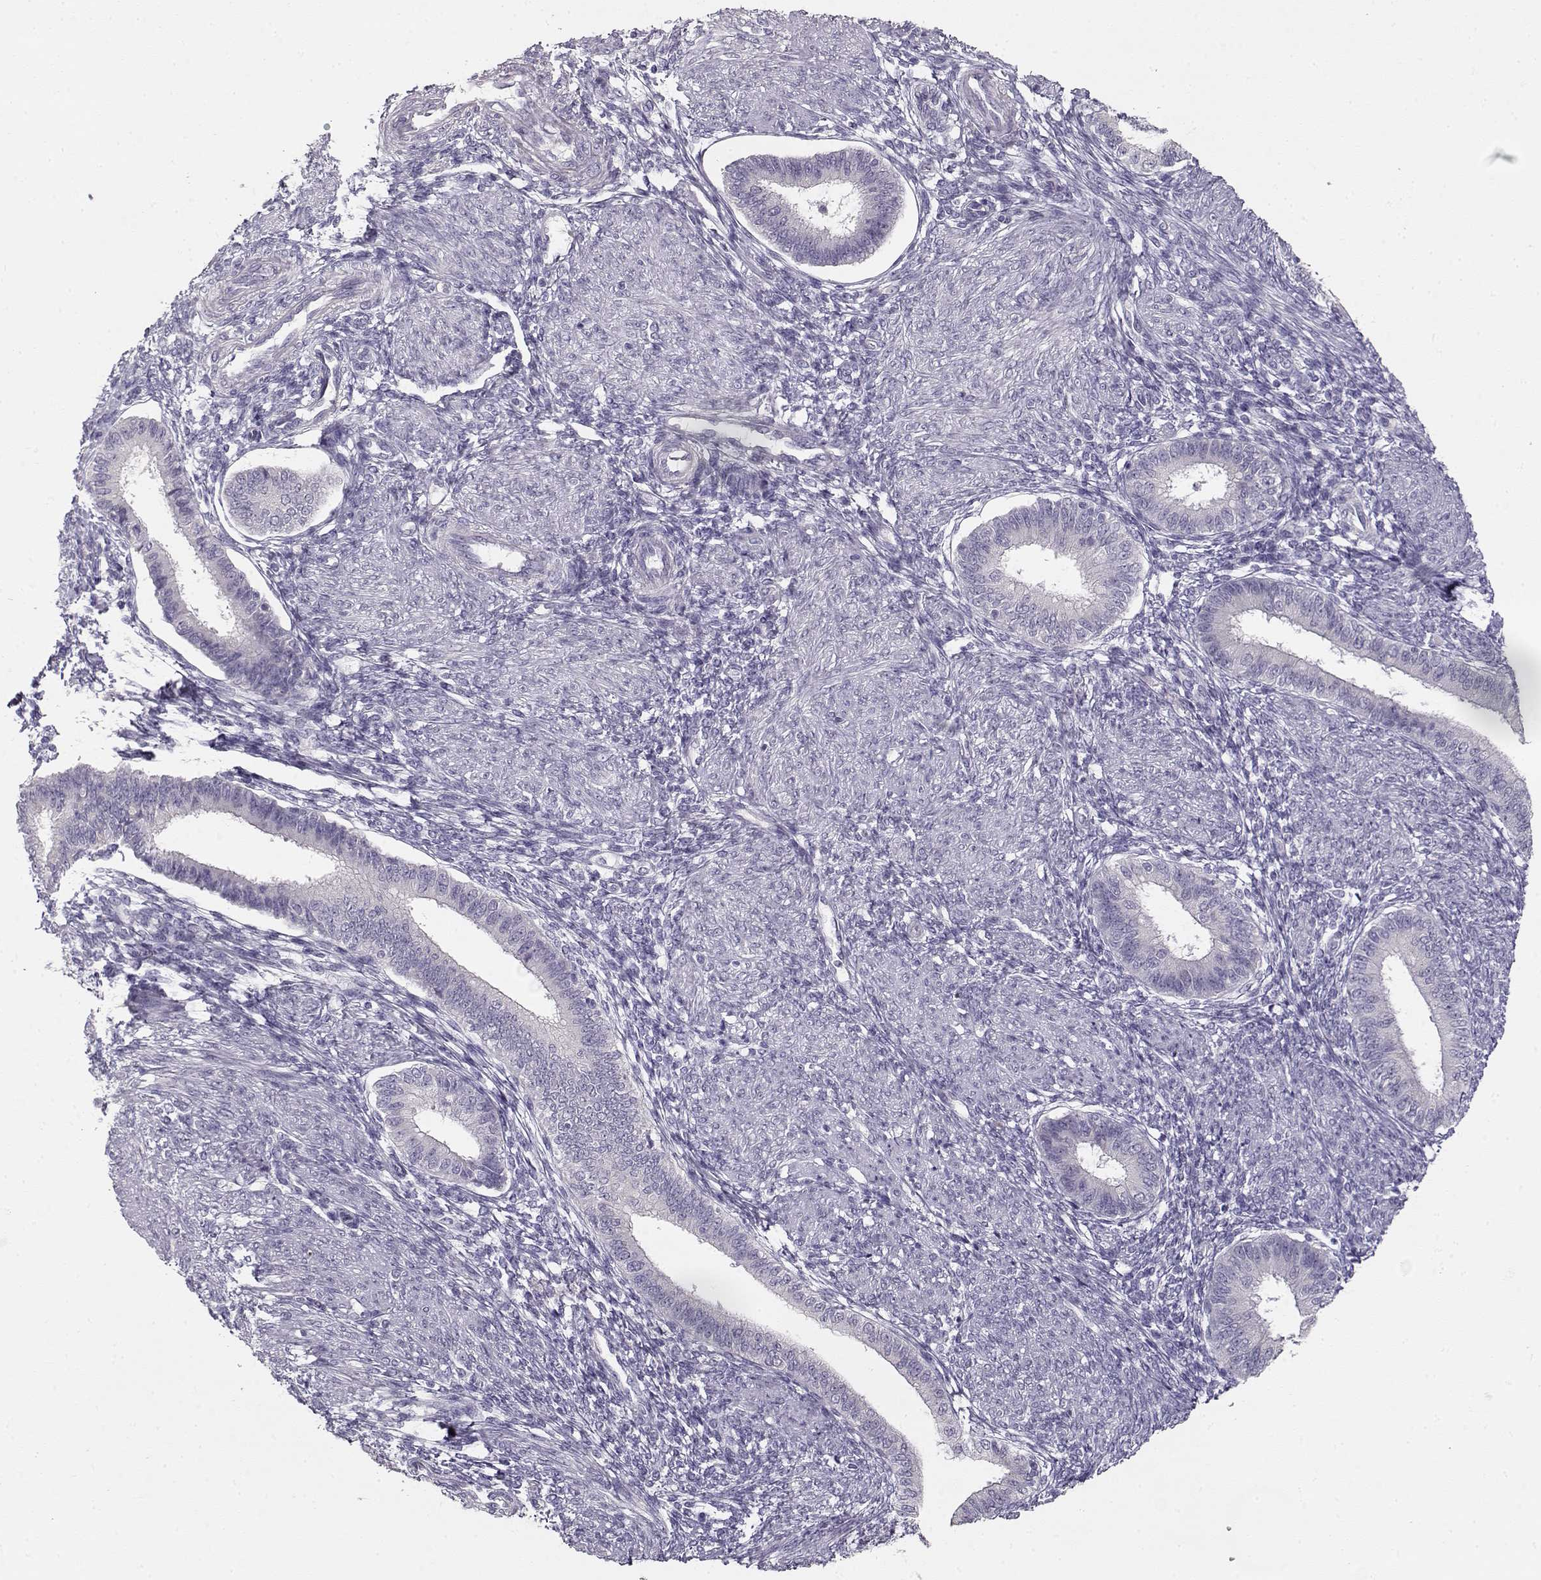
{"staining": {"intensity": "negative", "quantity": "none", "location": "none"}, "tissue": "endometrium", "cell_type": "Cells in endometrial stroma", "image_type": "normal", "snomed": [{"axis": "morphology", "description": "Normal tissue, NOS"}, {"axis": "topography", "description": "Endometrium"}], "caption": "This is a micrograph of IHC staining of unremarkable endometrium, which shows no positivity in cells in endometrial stroma.", "gene": "GLIPR1L2", "patient": {"sex": "female", "age": 39}}